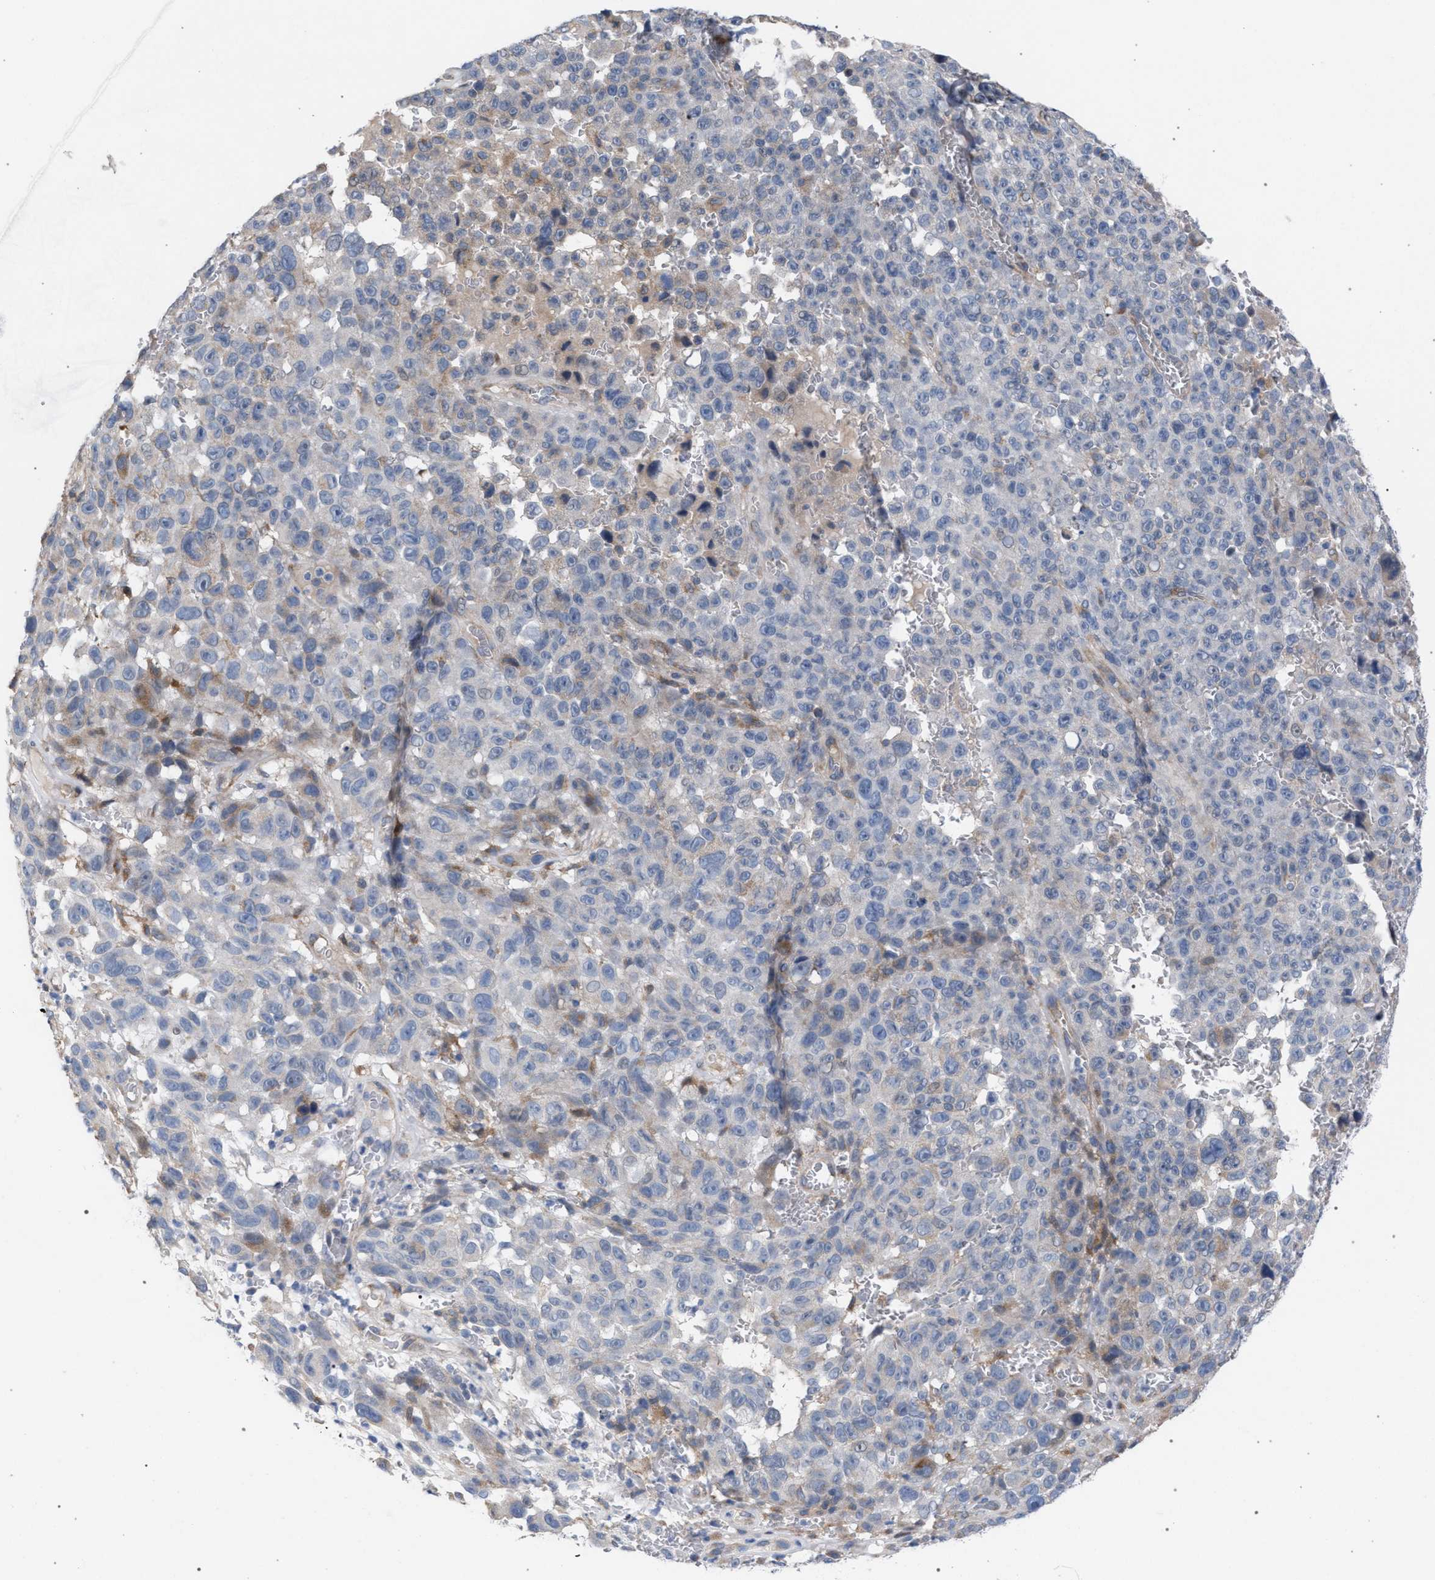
{"staining": {"intensity": "negative", "quantity": "none", "location": "none"}, "tissue": "melanoma", "cell_type": "Tumor cells", "image_type": "cancer", "snomed": [{"axis": "morphology", "description": "Malignant melanoma, NOS"}, {"axis": "topography", "description": "Skin"}], "caption": "Melanoma was stained to show a protein in brown. There is no significant positivity in tumor cells.", "gene": "RNF135", "patient": {"sex": "female", "age": 82}}